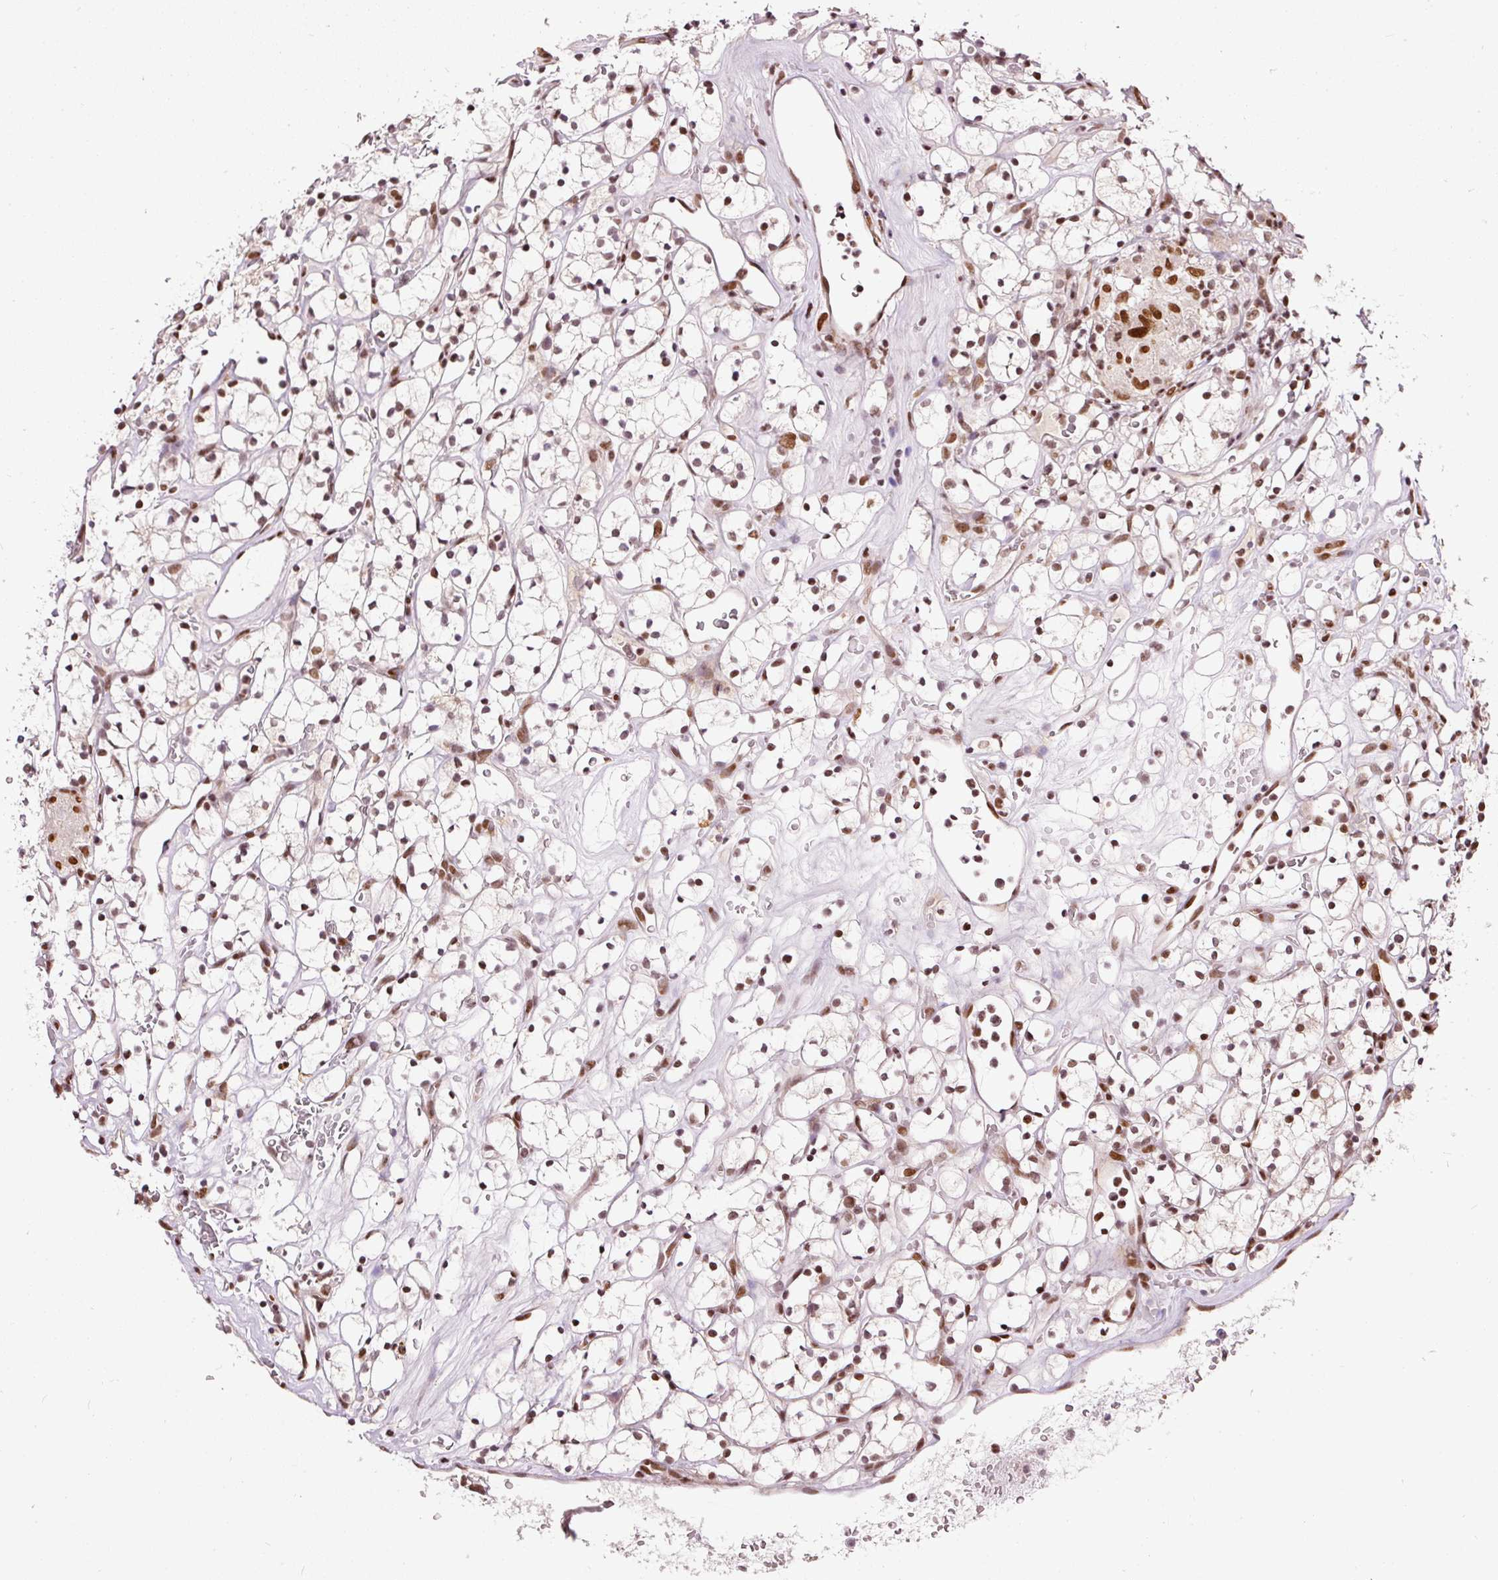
{"staining": {"intensity": "strong", "quantity": "25%-75%", "location": "nuclear"}, "tissue": "renal cancer", "cell_type": "Tumor cells", "image_type": "cancer", "snomed": [{"axis": "morphology", "description": "Adenocarcinoma, NOS"}, {"axis": "topography", "description": "Kidney"}], "caption": "Tumor cells display high levels of strong nuclear expression in about 25%-75% of cells in renal cancer. Ihc stains the protein of interest in brown and the nuclei are stained blue.", "gene": "HNRNPC", "patient": {"sex": "female", "age": 64}}